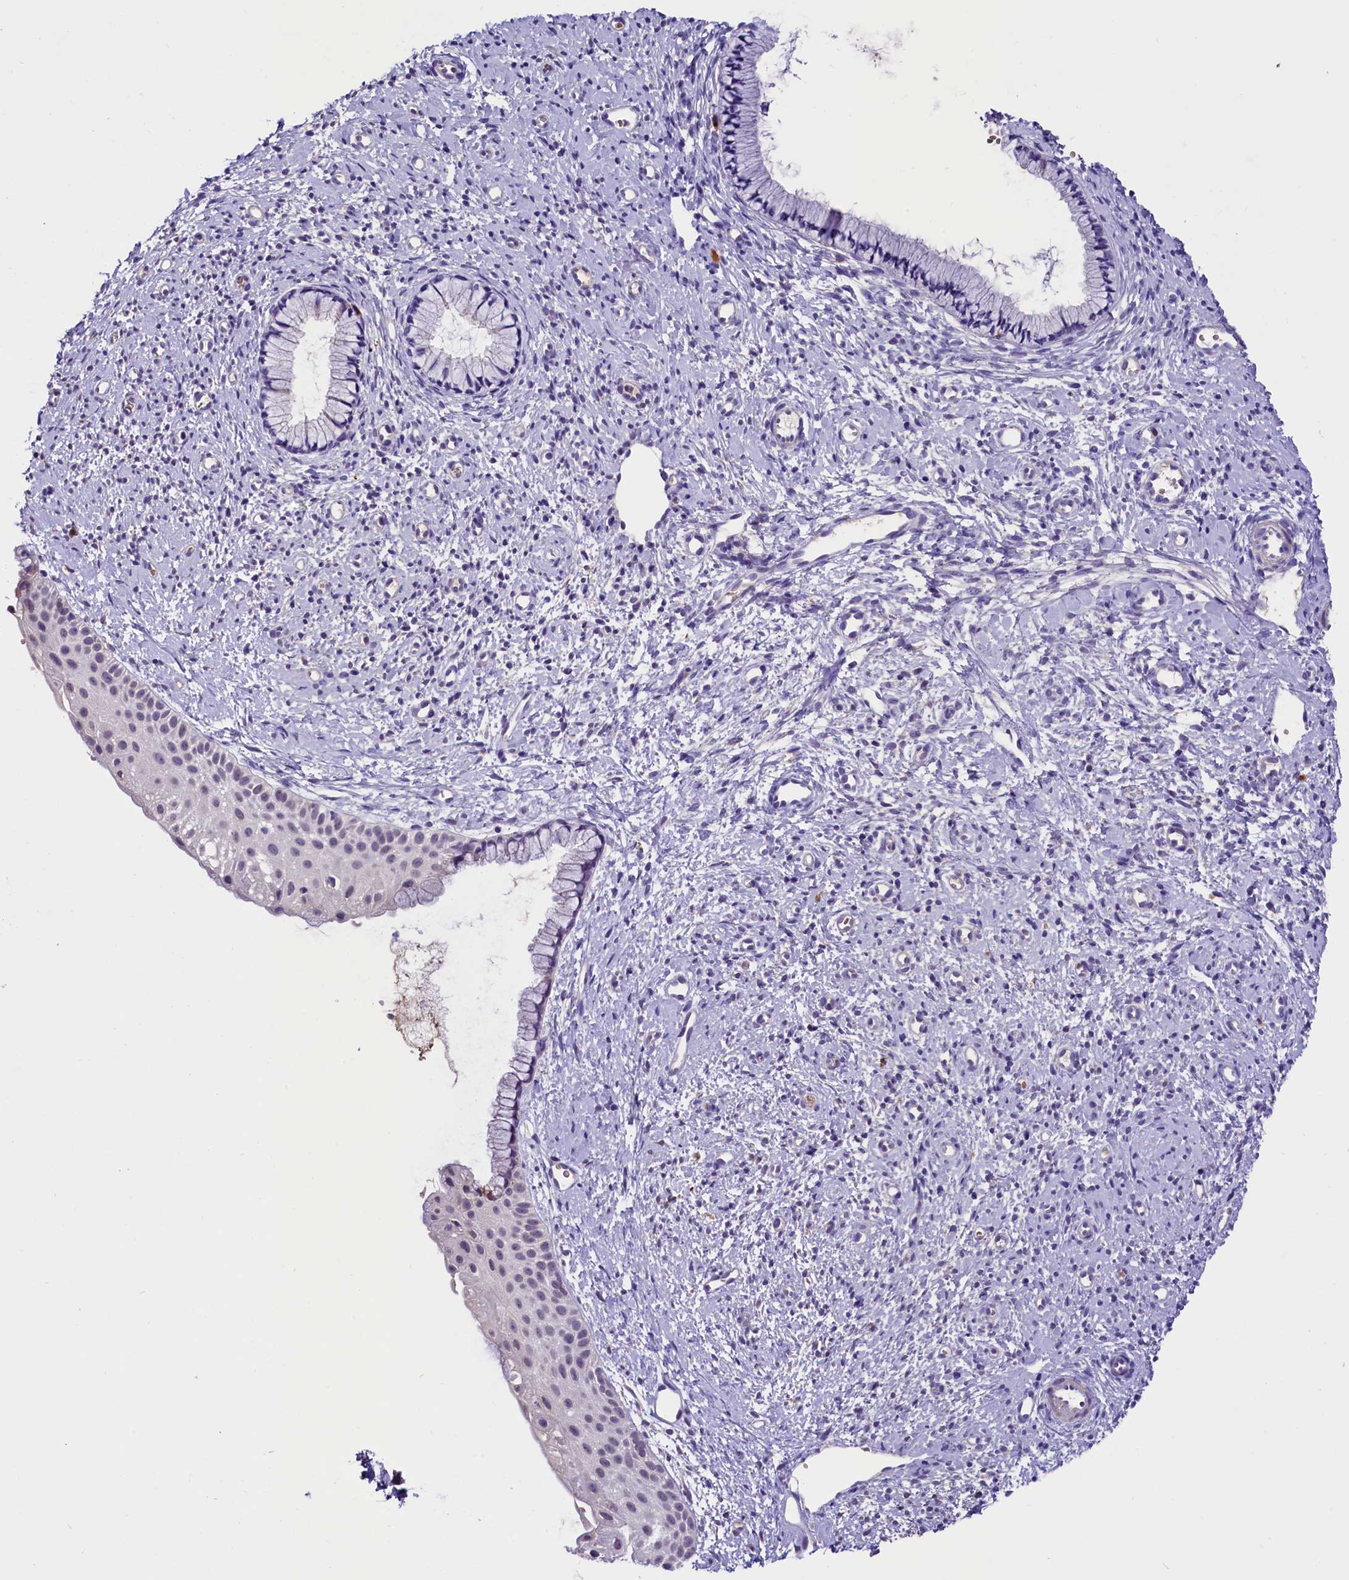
{"staining": {"intensity": "negative", "quantity": "none", "location": "none"}, "tissue": "cervix", "cell_type": "Glandular cells", "image_type": "normal", "snomed": [{"axis": "morphology", "description": "Normal tissue, NOS"}, {"axis": "topography", "description": "Cervix"}], "caption": "This is an immunohistochemistry (IHC) photomicrograph of normal cervix. There is no staining in glandular cells.", "gene": "MEX3B", "patient": {"sex": "female", "age": 57}}